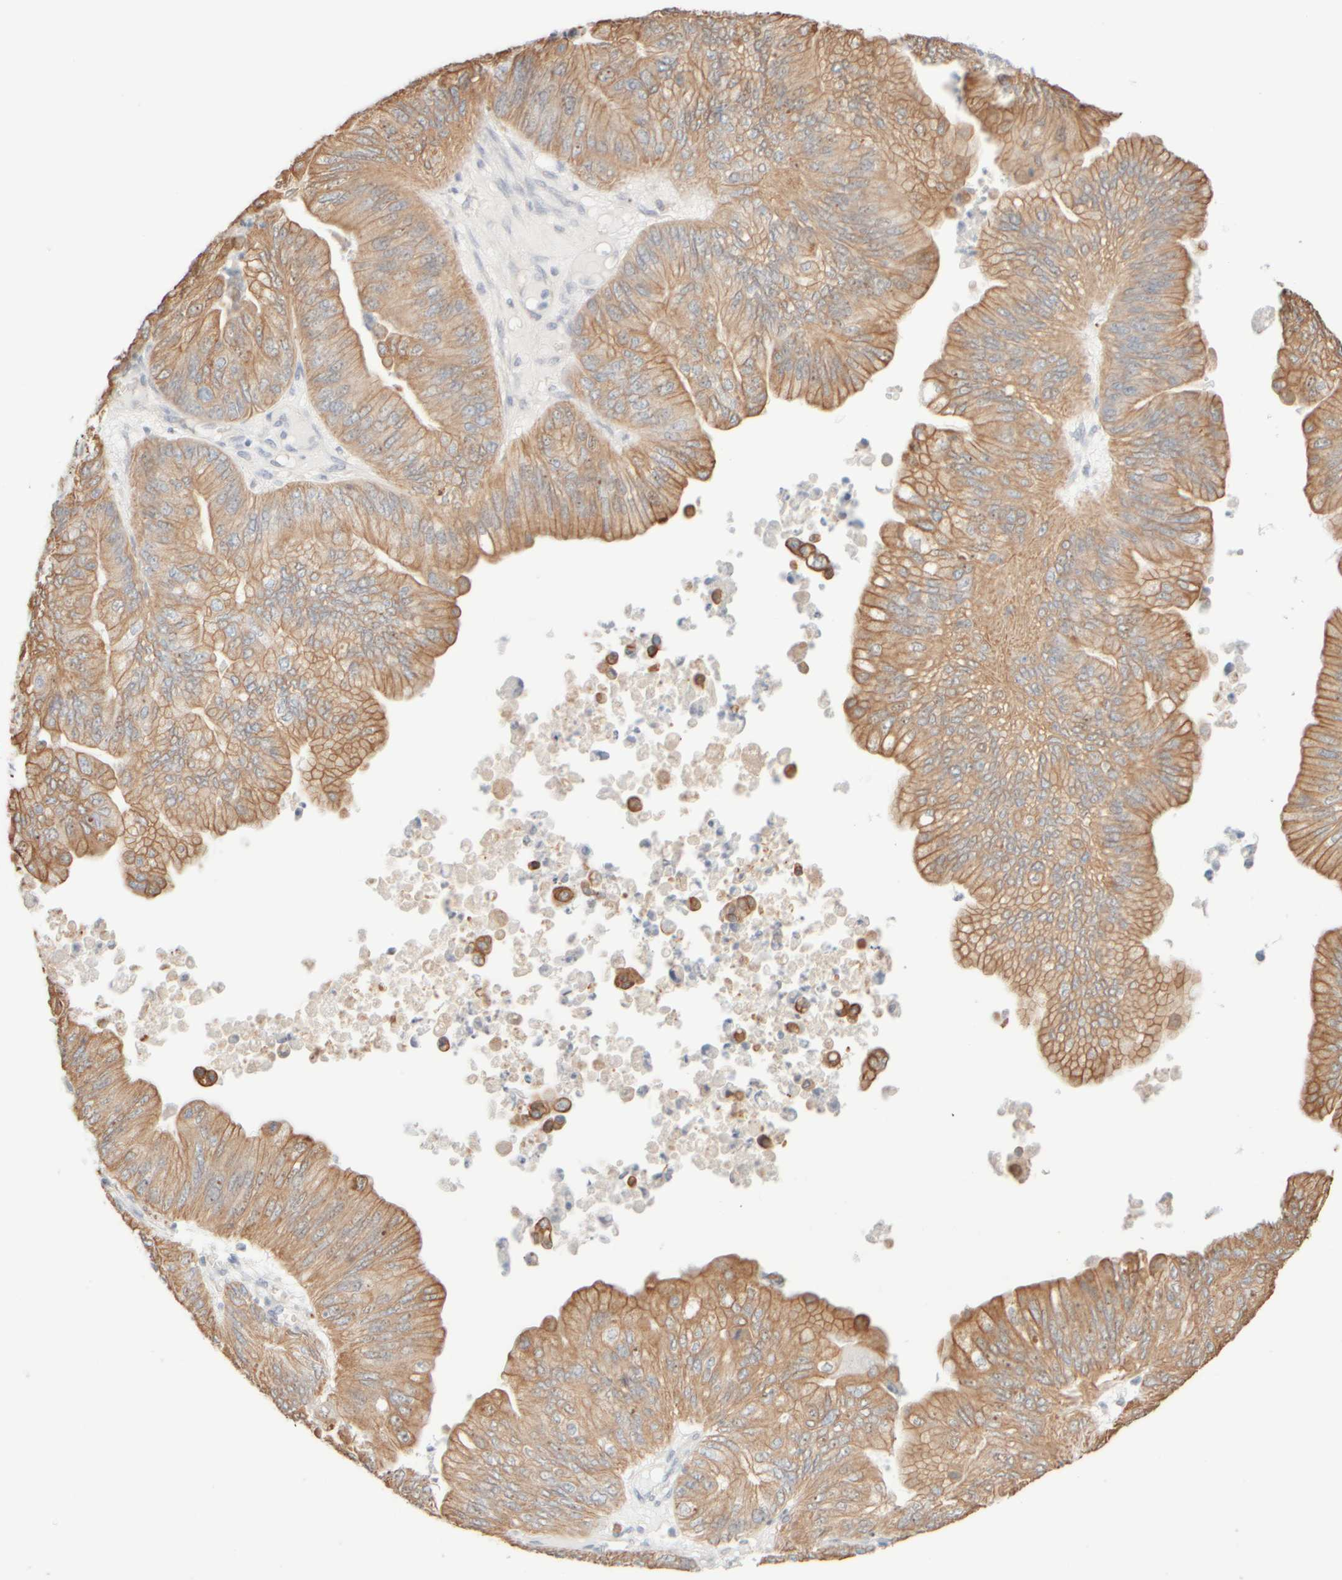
{"staining": {"intensity": "moderate", "quantity": "25%-75%", "location": "cytoplasmic/membranous"}, "tissue": "ovarian cancer", "cell_type": "Tumor cells", "image_type": "cancer", "snomed": [{"axis": "morphology", "description": "Cystadenocarcinoma, mucinous, NOS"}, {"axis": "topography", "description": "Ovary"}], "caption": "Ovarian mucinous cystadenocarcinoma tissue demonstrates moderate cytoplasmic/membranous expression in approximately 25%-75% of tumor cells, visualized by immunohistochemistry.", "gene": "KRT15", "patient": {"sex": "female", "age": 61}}